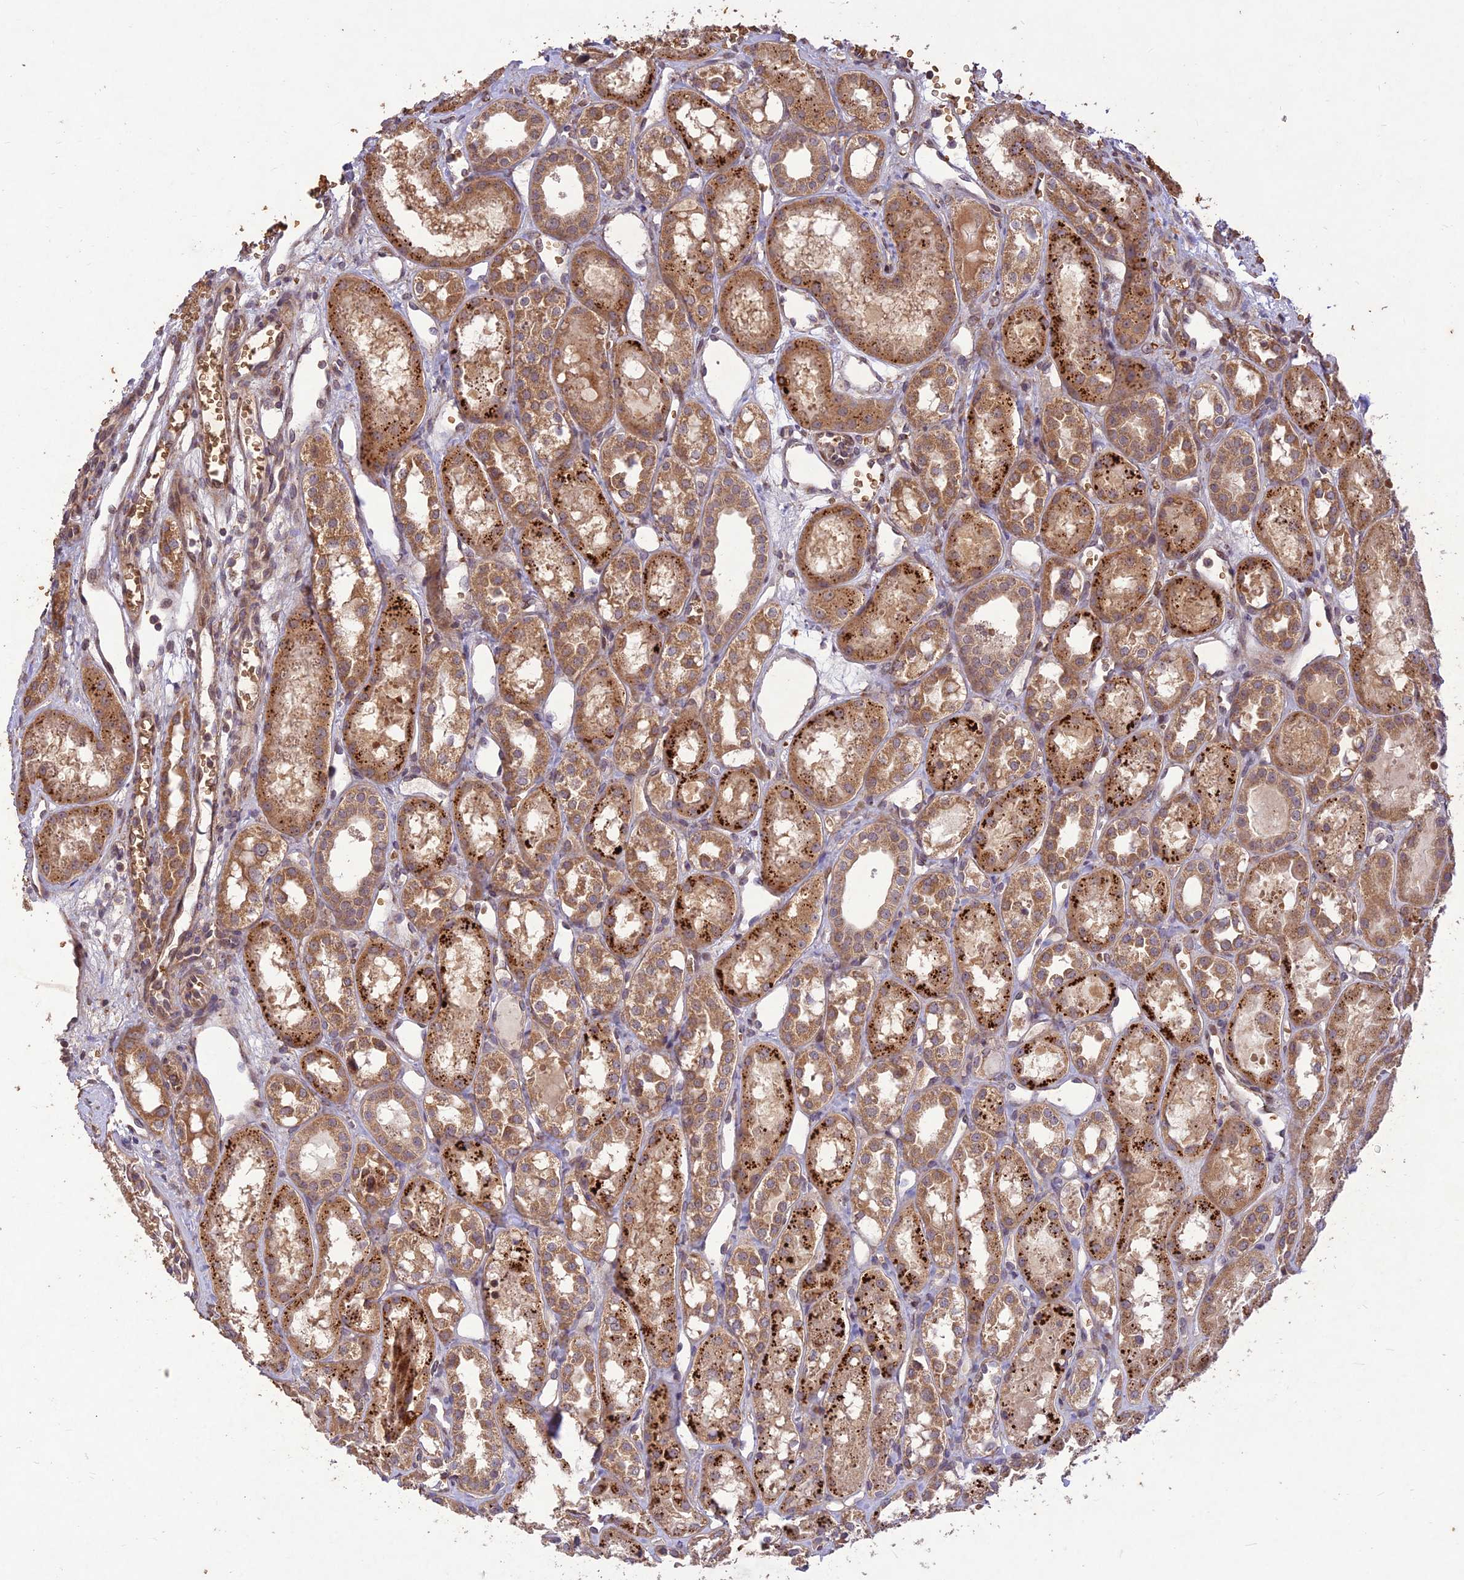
{"staining": {"intensity": "weak", "quantity": "25%-75%", "location": "cytoplasmic/membranous"}, "tissue": "kidney", "cell_type": "Cells in glomeruli", "image_type": "normal", "snomed": [{"axis": "morphology", "description": "Normal tissue, NOS"}, {"axis": "topography", "description": "Kidney"}], "caption": "Weak cytoplasmic/membranous positivity is seen in about 25%-75% of cells in glomeruli in unremarkable kidney.", "gene": "PPP1R11", "patient": {"sex": "male", "age": 16}}